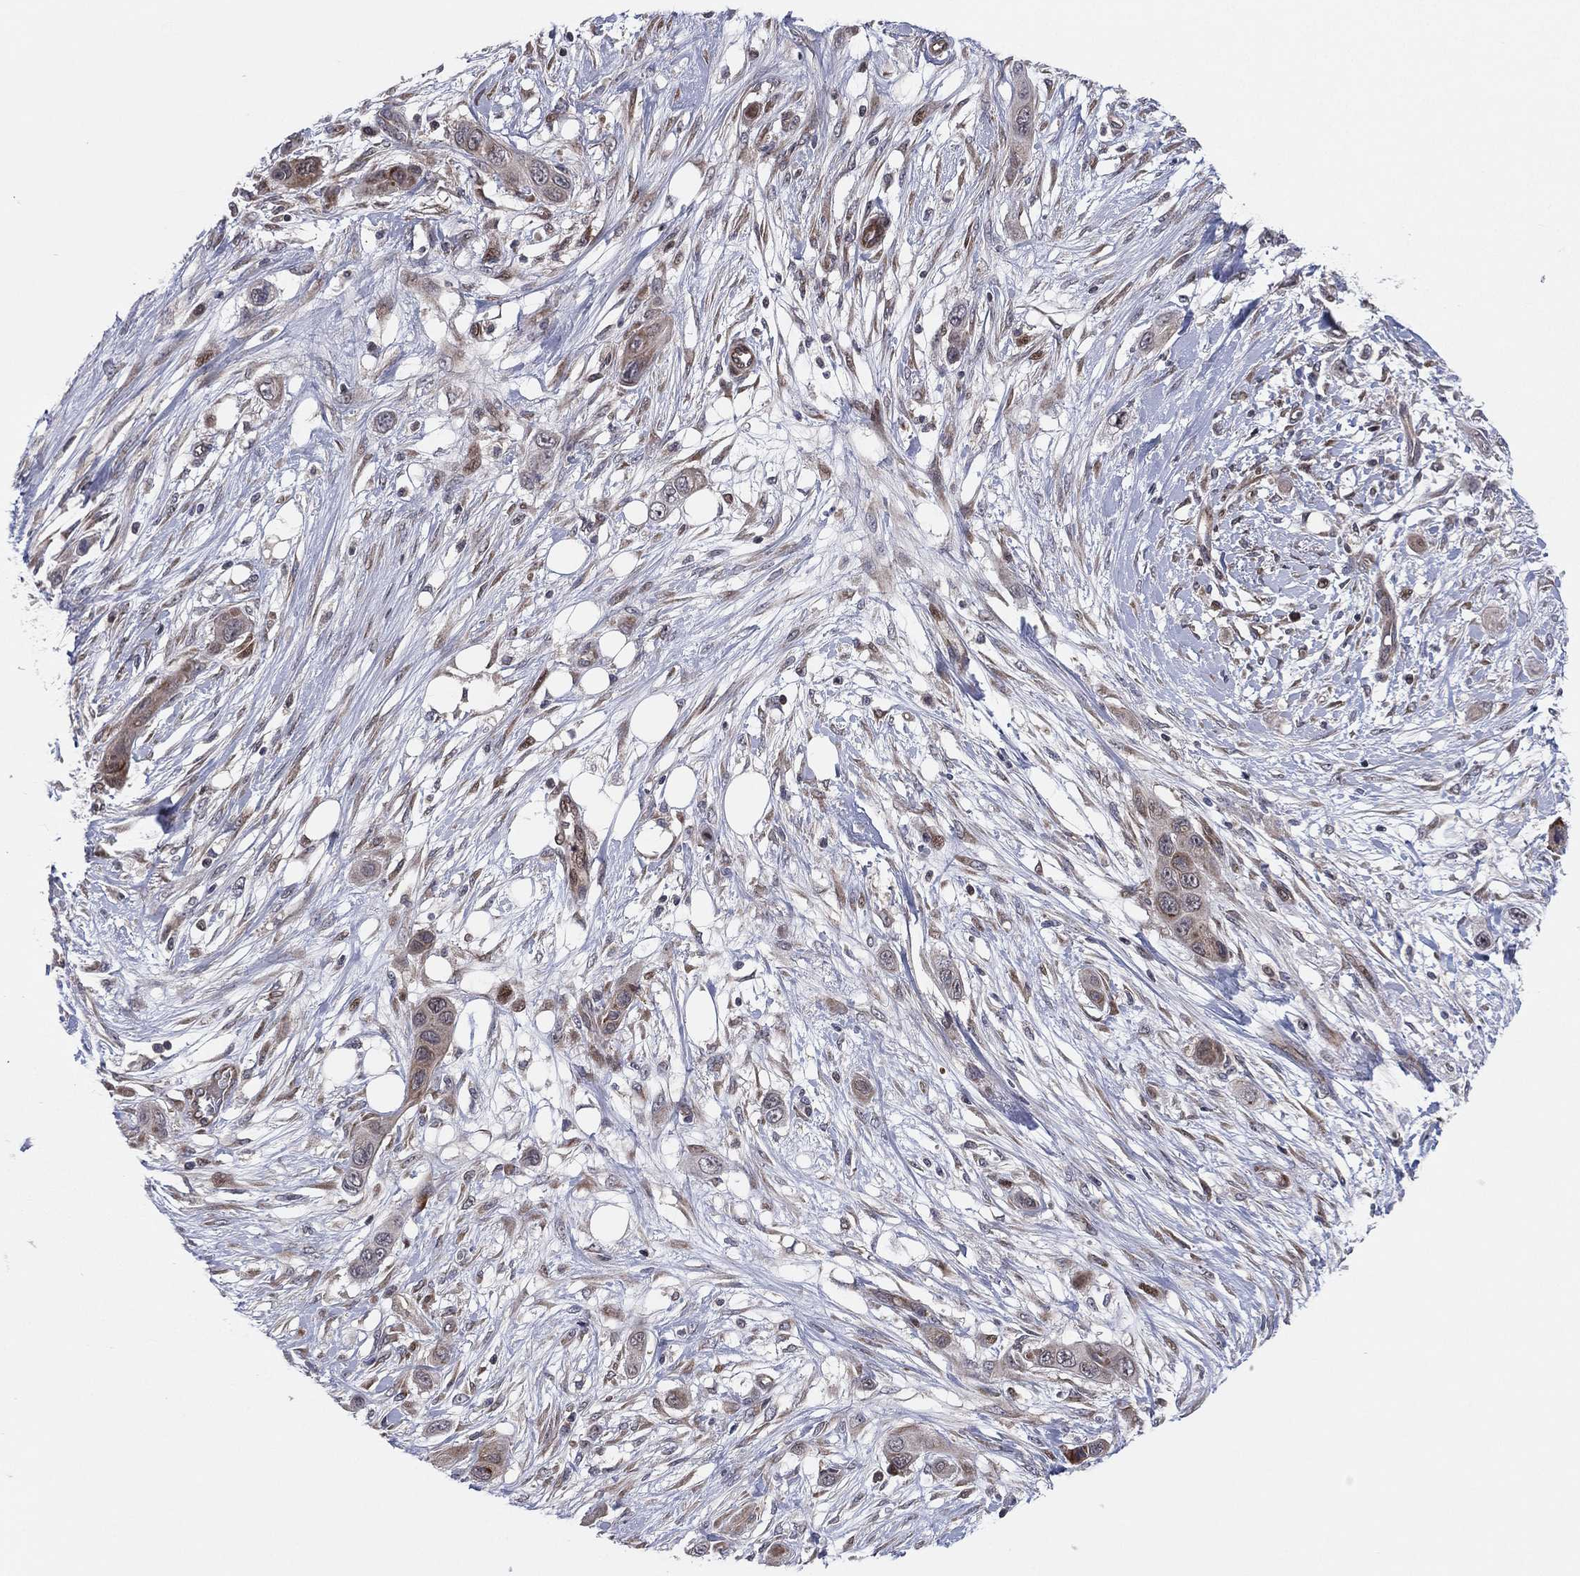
{"staining": {"intensity": "moderate", "quantity": "<25%", "location": "cytoplasmic/membranous"}, "tissue": "skin cancer", "cell_type": "Tumor cells", "image_type": "cancer", "snomed": [{"axis": "morphology", "description": "Squamous cell carcinoma, NOS"}, {"axis": "topography", "description": "Skin"}], "caption": "This is a micrograph of immunohistochemistry (IHC) staining of skin squamous cell carcinoma, which shows moderate expression in the cytoplasmic/membranous of tumor cells.", "gene": "UTP14A", "patient": {"sex": "male", "age": 79}}